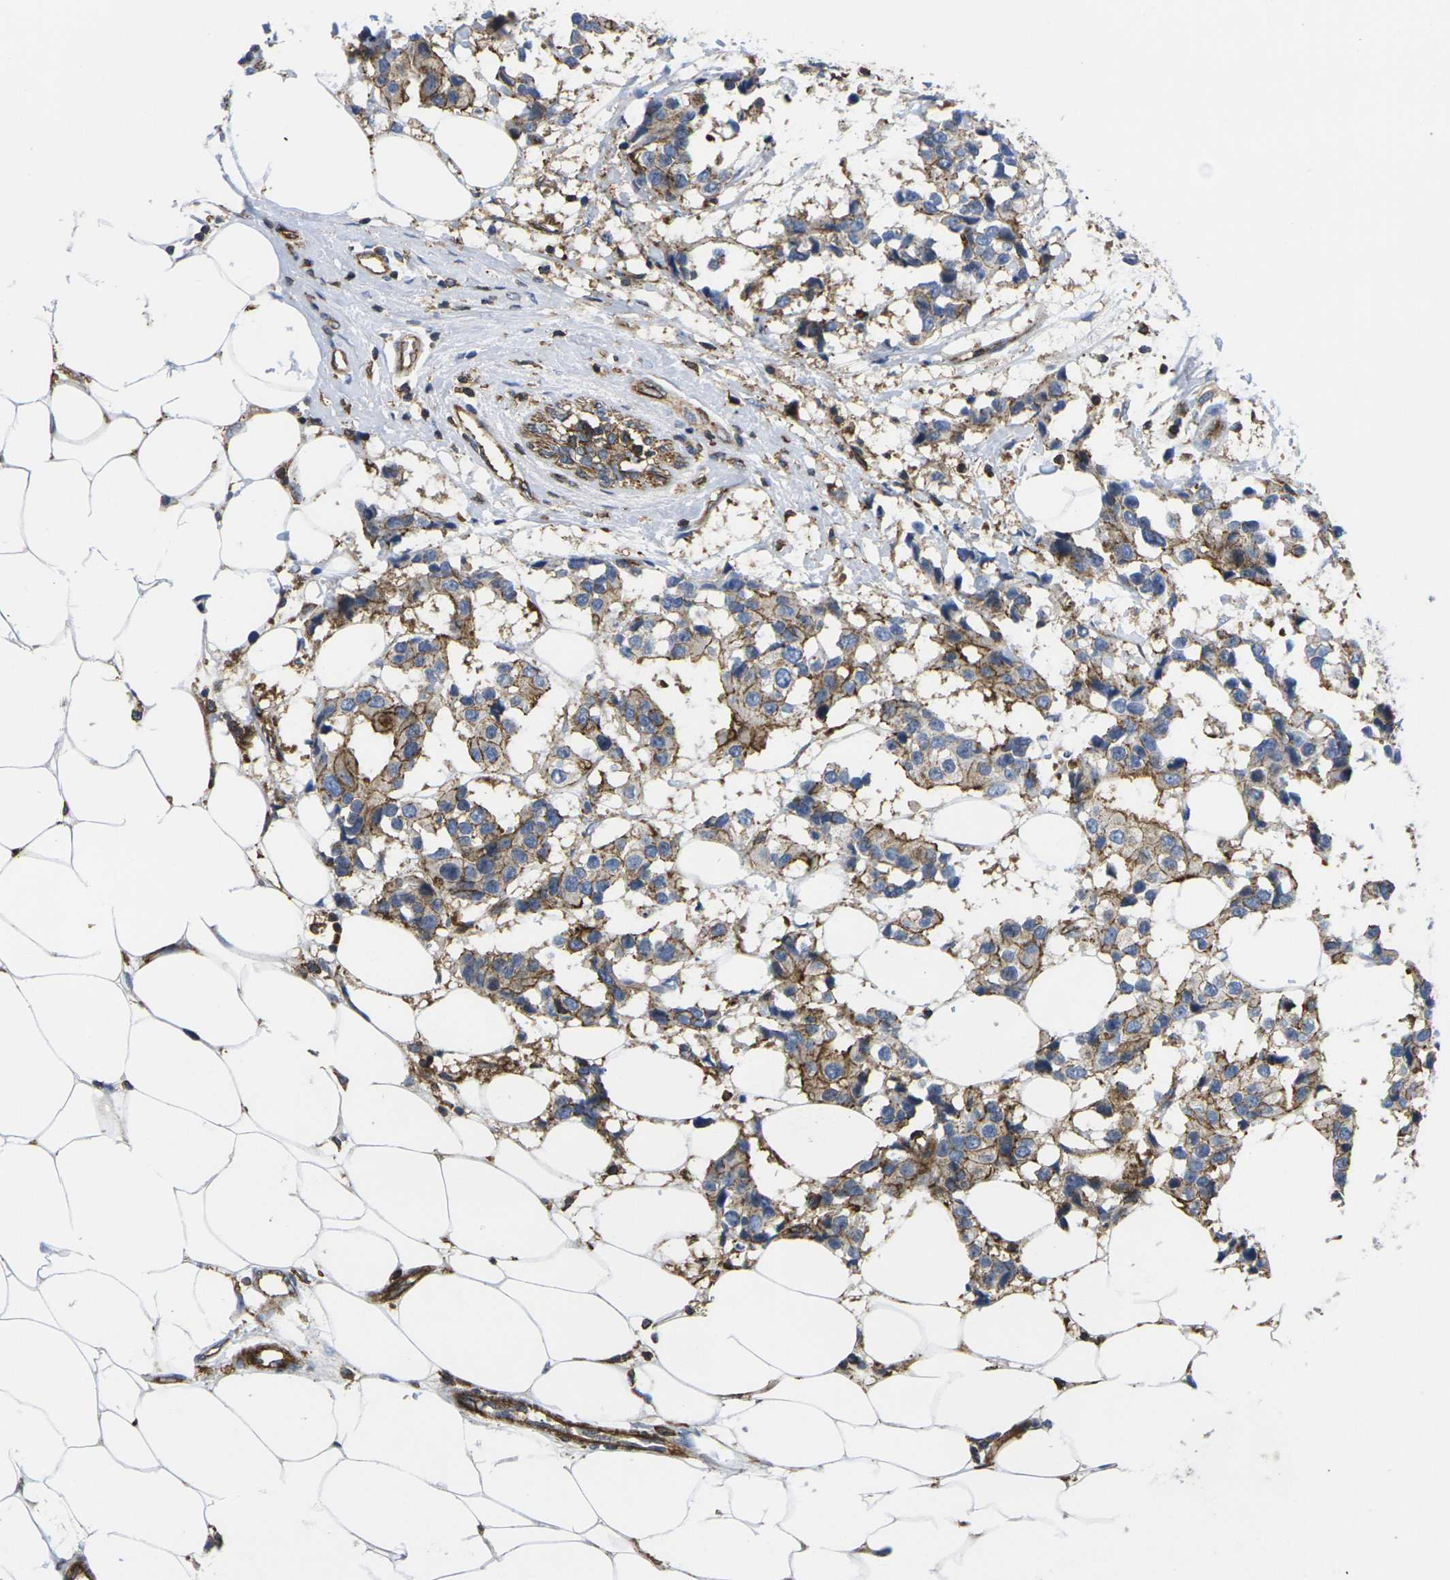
{"staining": {"intensity": "moderate", "quantity": ">75%", "location": "cytoplasmic/membranous"}, "tissue": "breast cancer", "cell_type": "Tumor cells", "image_type": "cancer", "snomed": [{"axis": "morphology", "description": "Normal tissue, NOS"}, {"axis": "morphology", "description": "Duct carcinoma"}, {"axis": "topography", "description": "Breast"}], "caption": "Breast invasive ductal carcinoma tissue shows moderate cytoplasmic/membranous positivity in about >75% of tumor cells, visualized by immunohistochemistry. Using DAB (brown) and hematoxylin (blue) stains, captured at high magnification using brightfield microscopy.", "gene": "IQGAP1", "patient": {"sex": "female", "age": 39}}